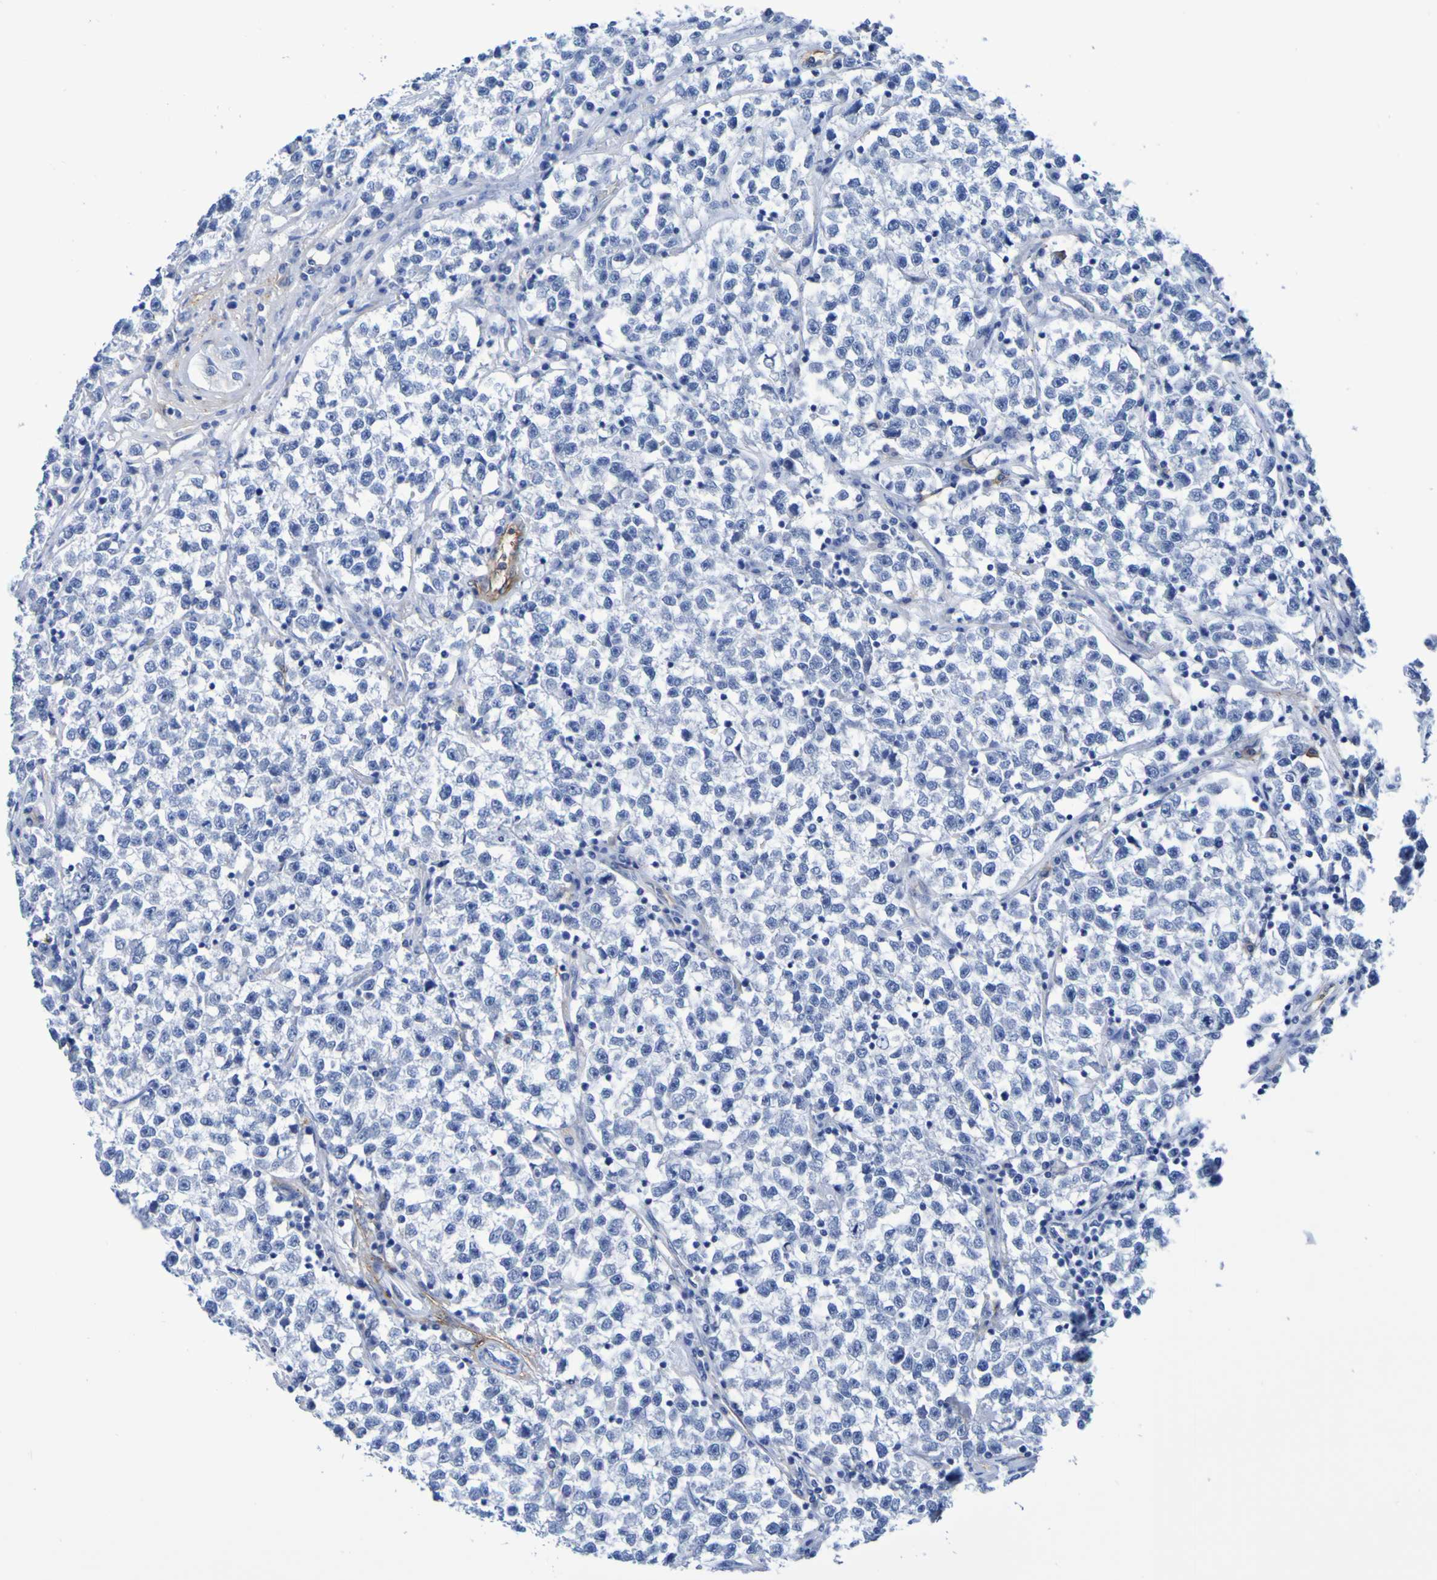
{"staining": {"intensity": "negative", "quantity": "none", "location": "none"}, "tissue": "testis cancer", "cell_type": "Tumor cells", "image_type": "cancer", "snomed": [{"axis": "morphology", "description": "Seminoma, NOS"}, {"axis": "topography", "description": "Testis"}], "caption": "Immunohistochemistry of human testis seminoma reveals no staining in tumor cells.", "gene": "DPEP1", "patient": {"sex": "male", "age": 22}}